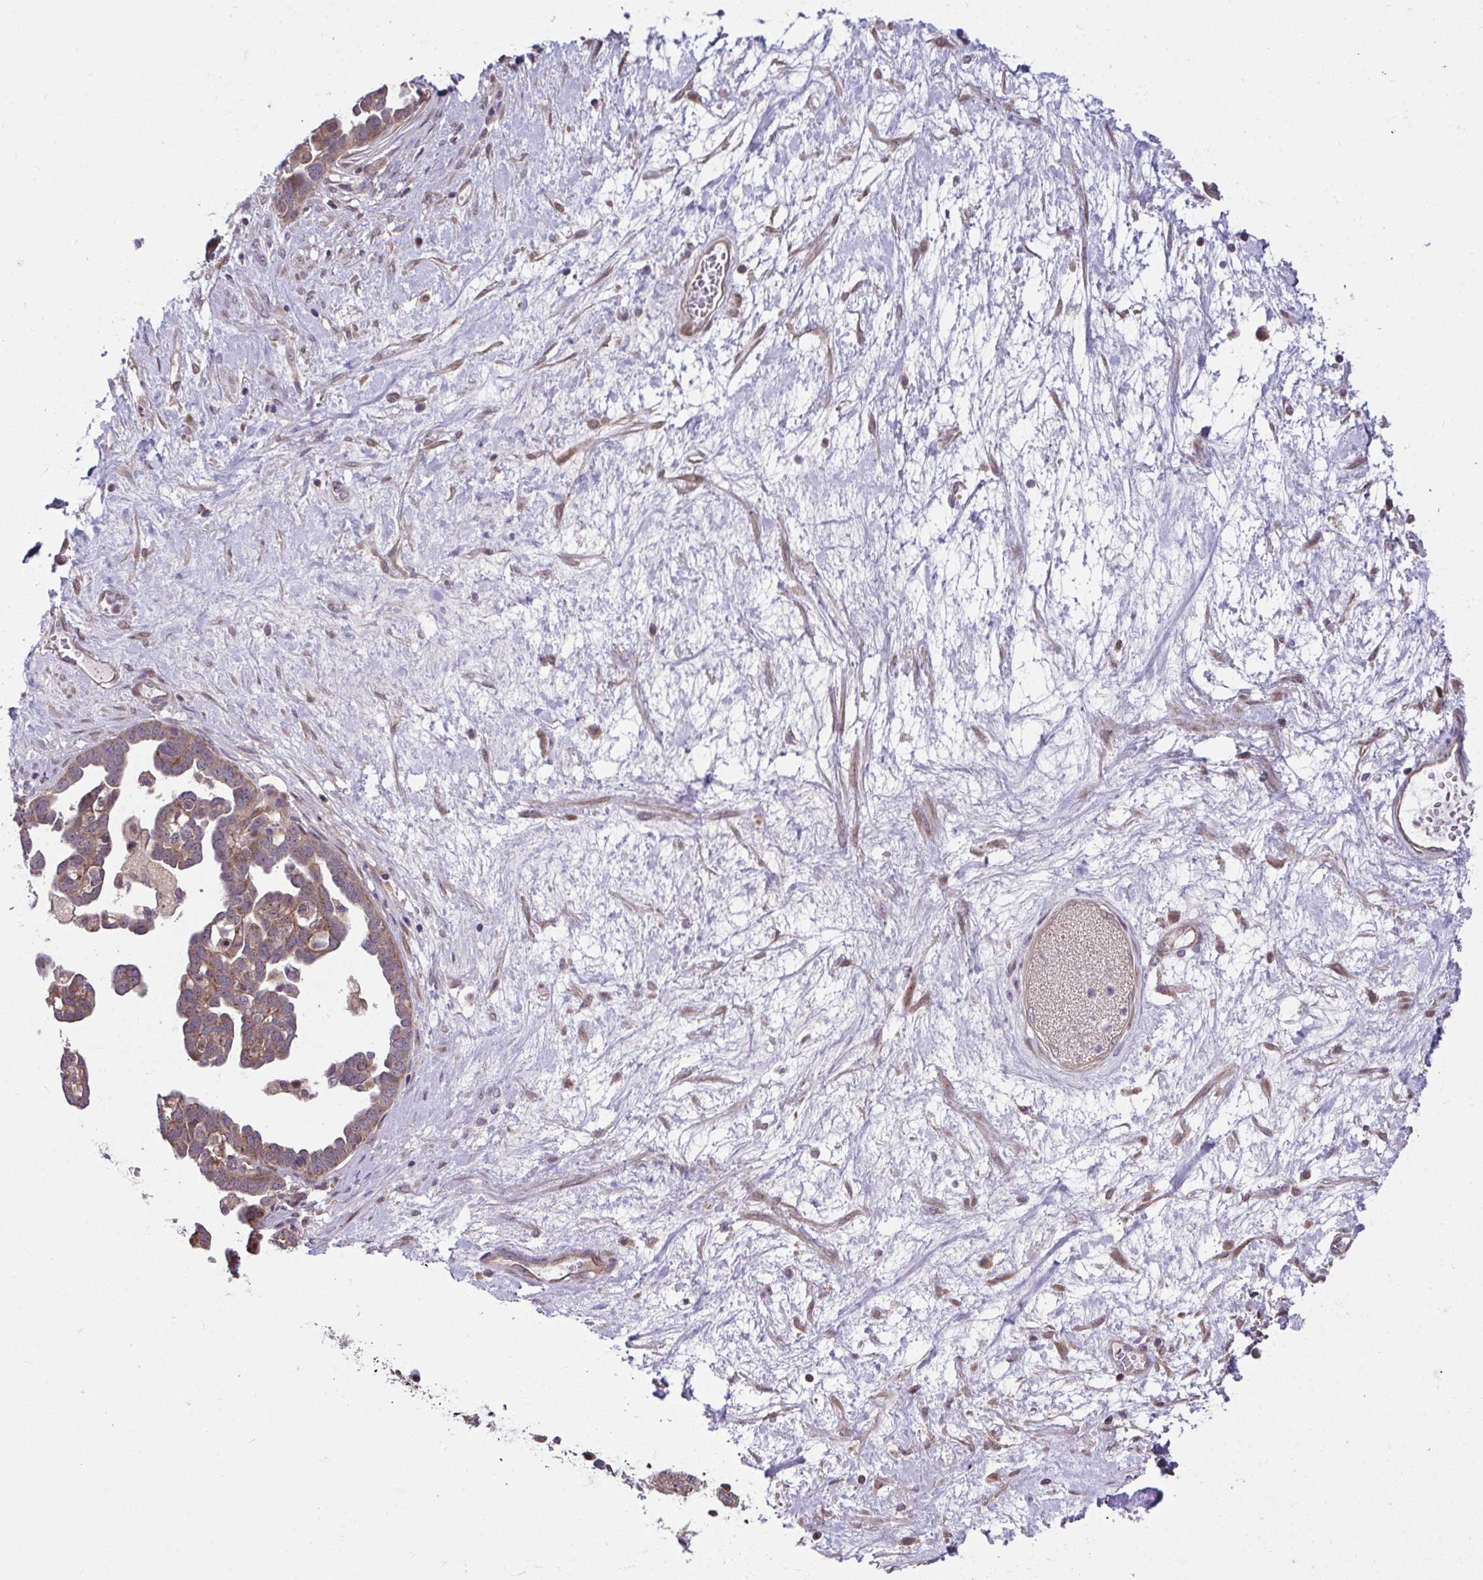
{"staining": {"intensity": "moderate", "quantity": ">75%", "location": "cytoplasmic/membranous"}, "tissue": "ovarian cancer", "cell_type": "Tumor cells", "image_type": "cancer", "snomed": [{"axis": "morphology", "description": "Cystadenocarcinoma, serous, NOS"}, {"axis": "topography", "description": "Ovary"}], "caption": "Immunohistochemistry (IHC) histopathology image of human ovarian cancer (serous cystadenocarcinoma) stained for a protein (brown), which reveals medium levels of moderate cytoplasmic/membranous expression in approximately >75% of tumor cells.", "gene": "RDH14", "patient": {"sex": "female", "age": 54}}